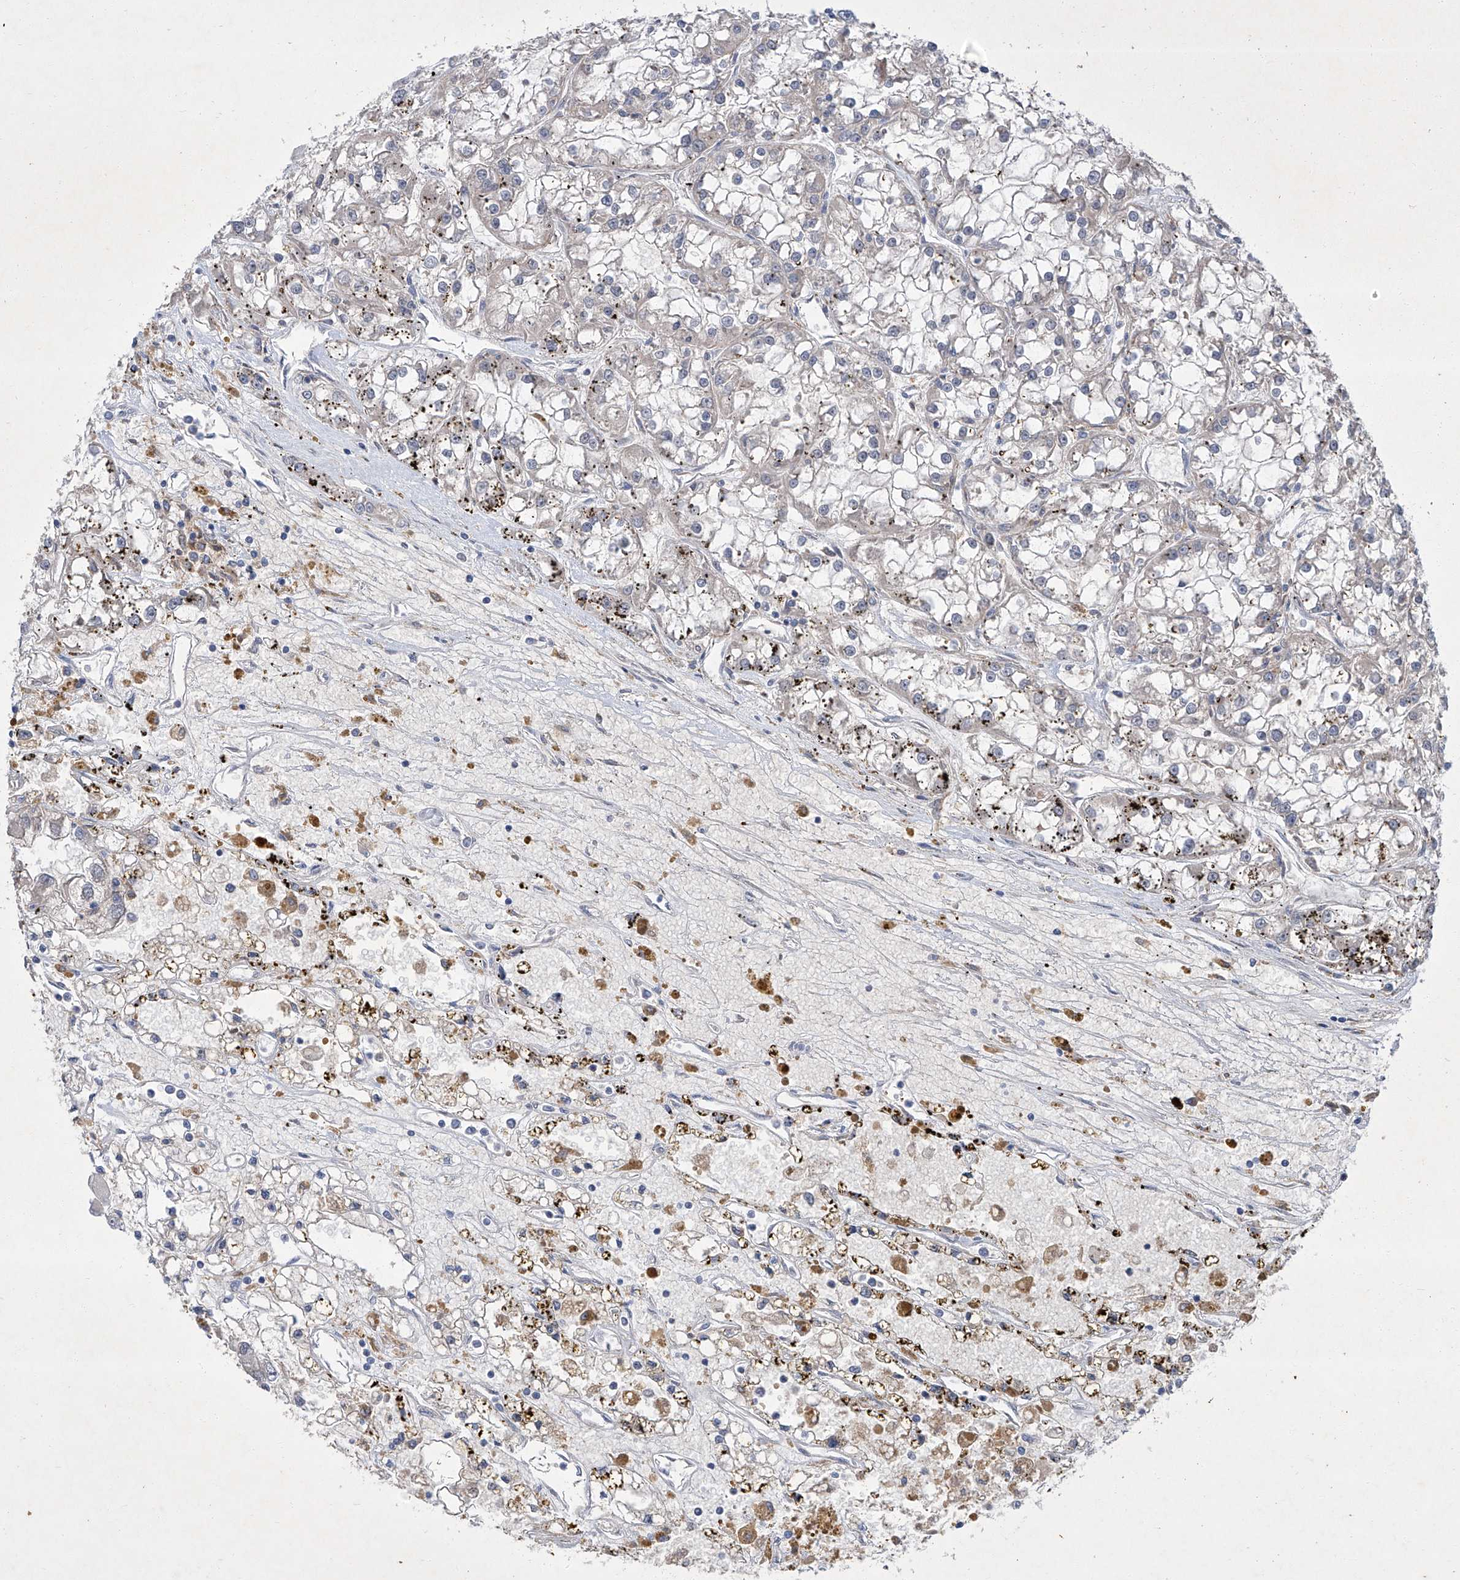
{"staining": {"intensity": "weak", "quantity": "<25%", "location": "cytoplasmic/membranous"}, "tissue": "renal cancer", "cell_type": "Tumor cells", "image_type": "cancer", "snomed": [{"axis": "morphology", "description": "Adenocarcinoma, NOS"}, {"axis": "topography", "description": "Kidney"}], "caption": "Tumor cells show no significant protein expression in adenocarcinoma (renal).", "gene": "SBK2", "patient": {"sex": "female", "age": 52}}